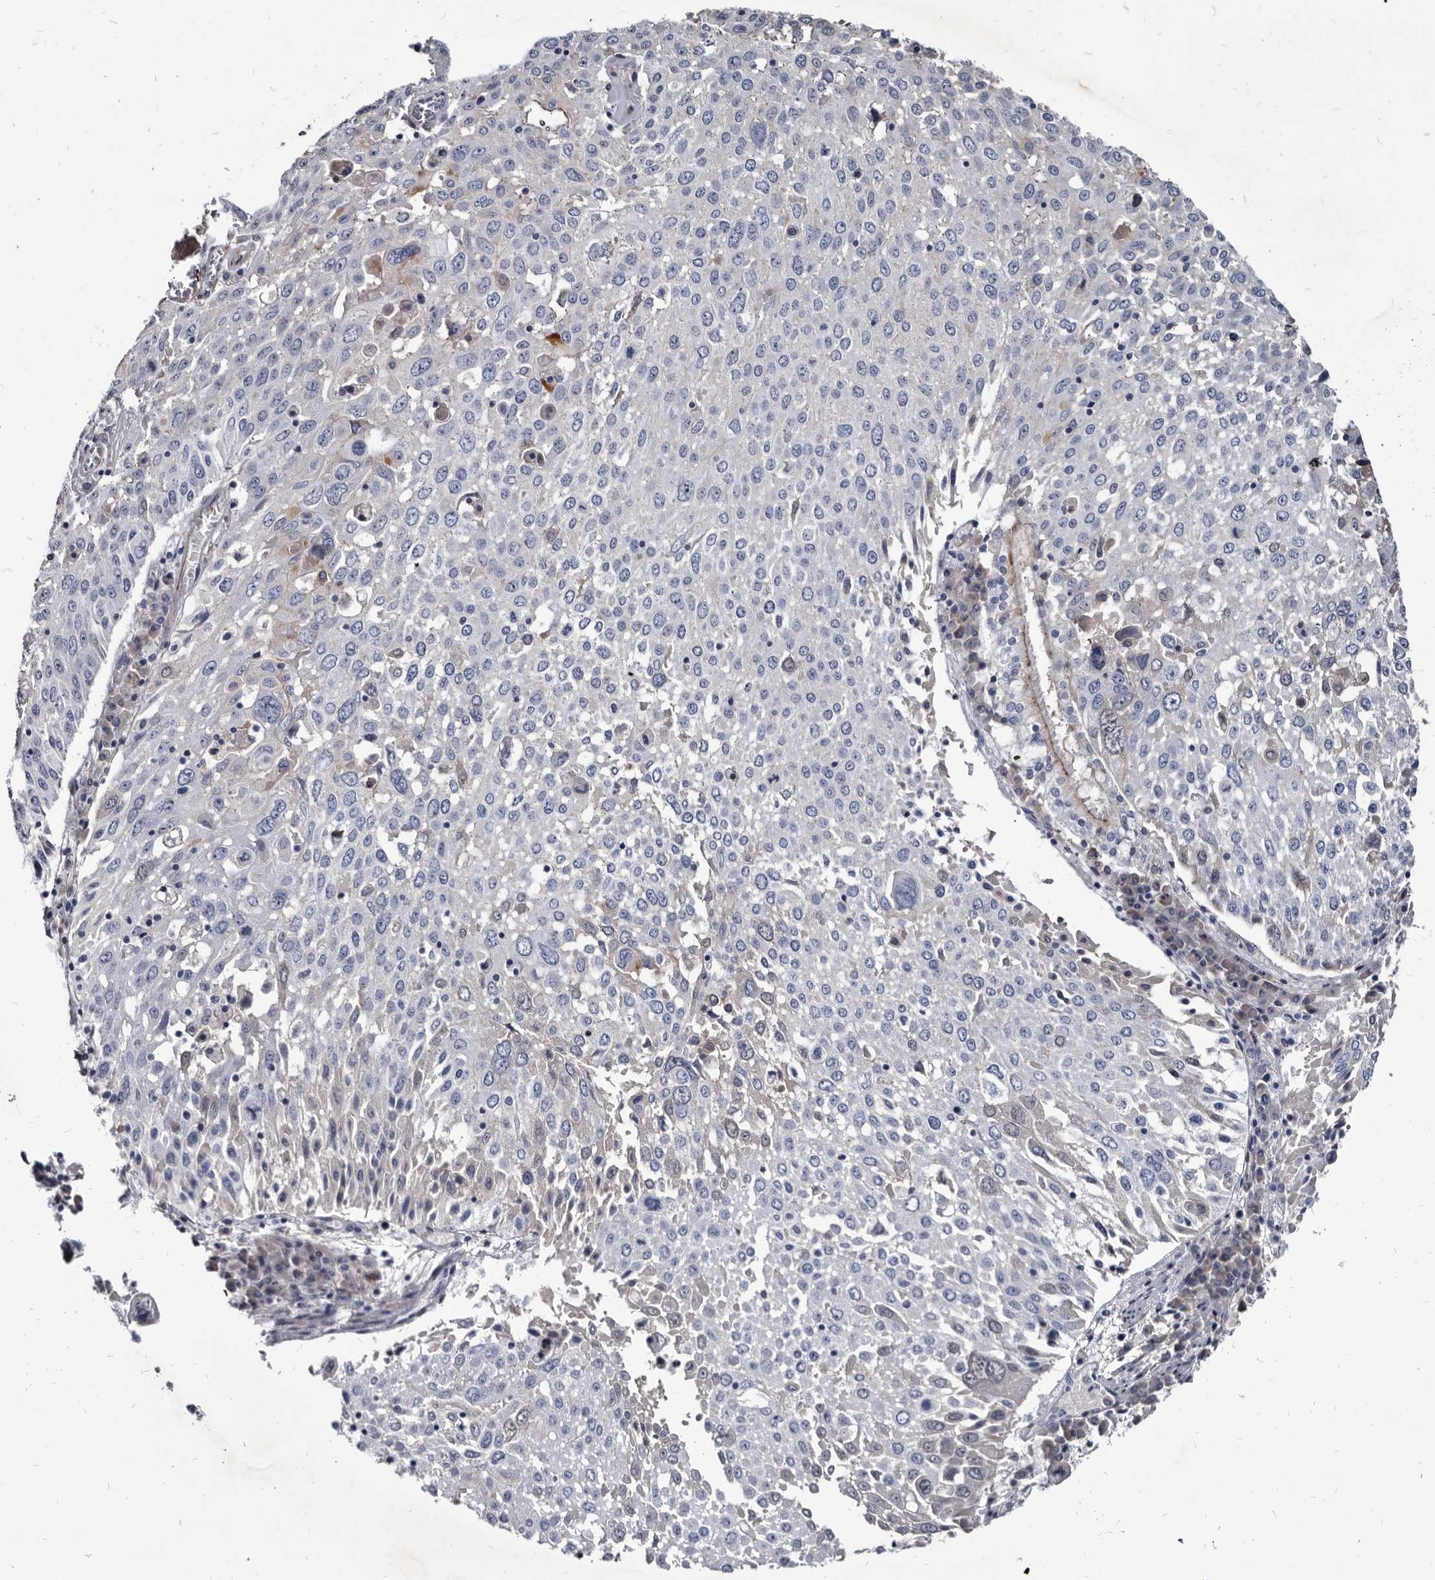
{"staining": {"intensity": "negative", "quantity": "none", "location": "none"}, "tissue": "lung cancer", "cell_type": "Tumor cells", "image_type": "cancer", "snomed": [{"axis": "morphology", "description": "Squamous cell carcinoma, NOS"}, {"axis": "topography", "description": "Lung"}], "caption": "IHC of human squamous cell carcinoma (lung) exhibits no positivity in tumor cells.", "gene": "PRSS8", "patient": {"sex": "male", "age": 65}}